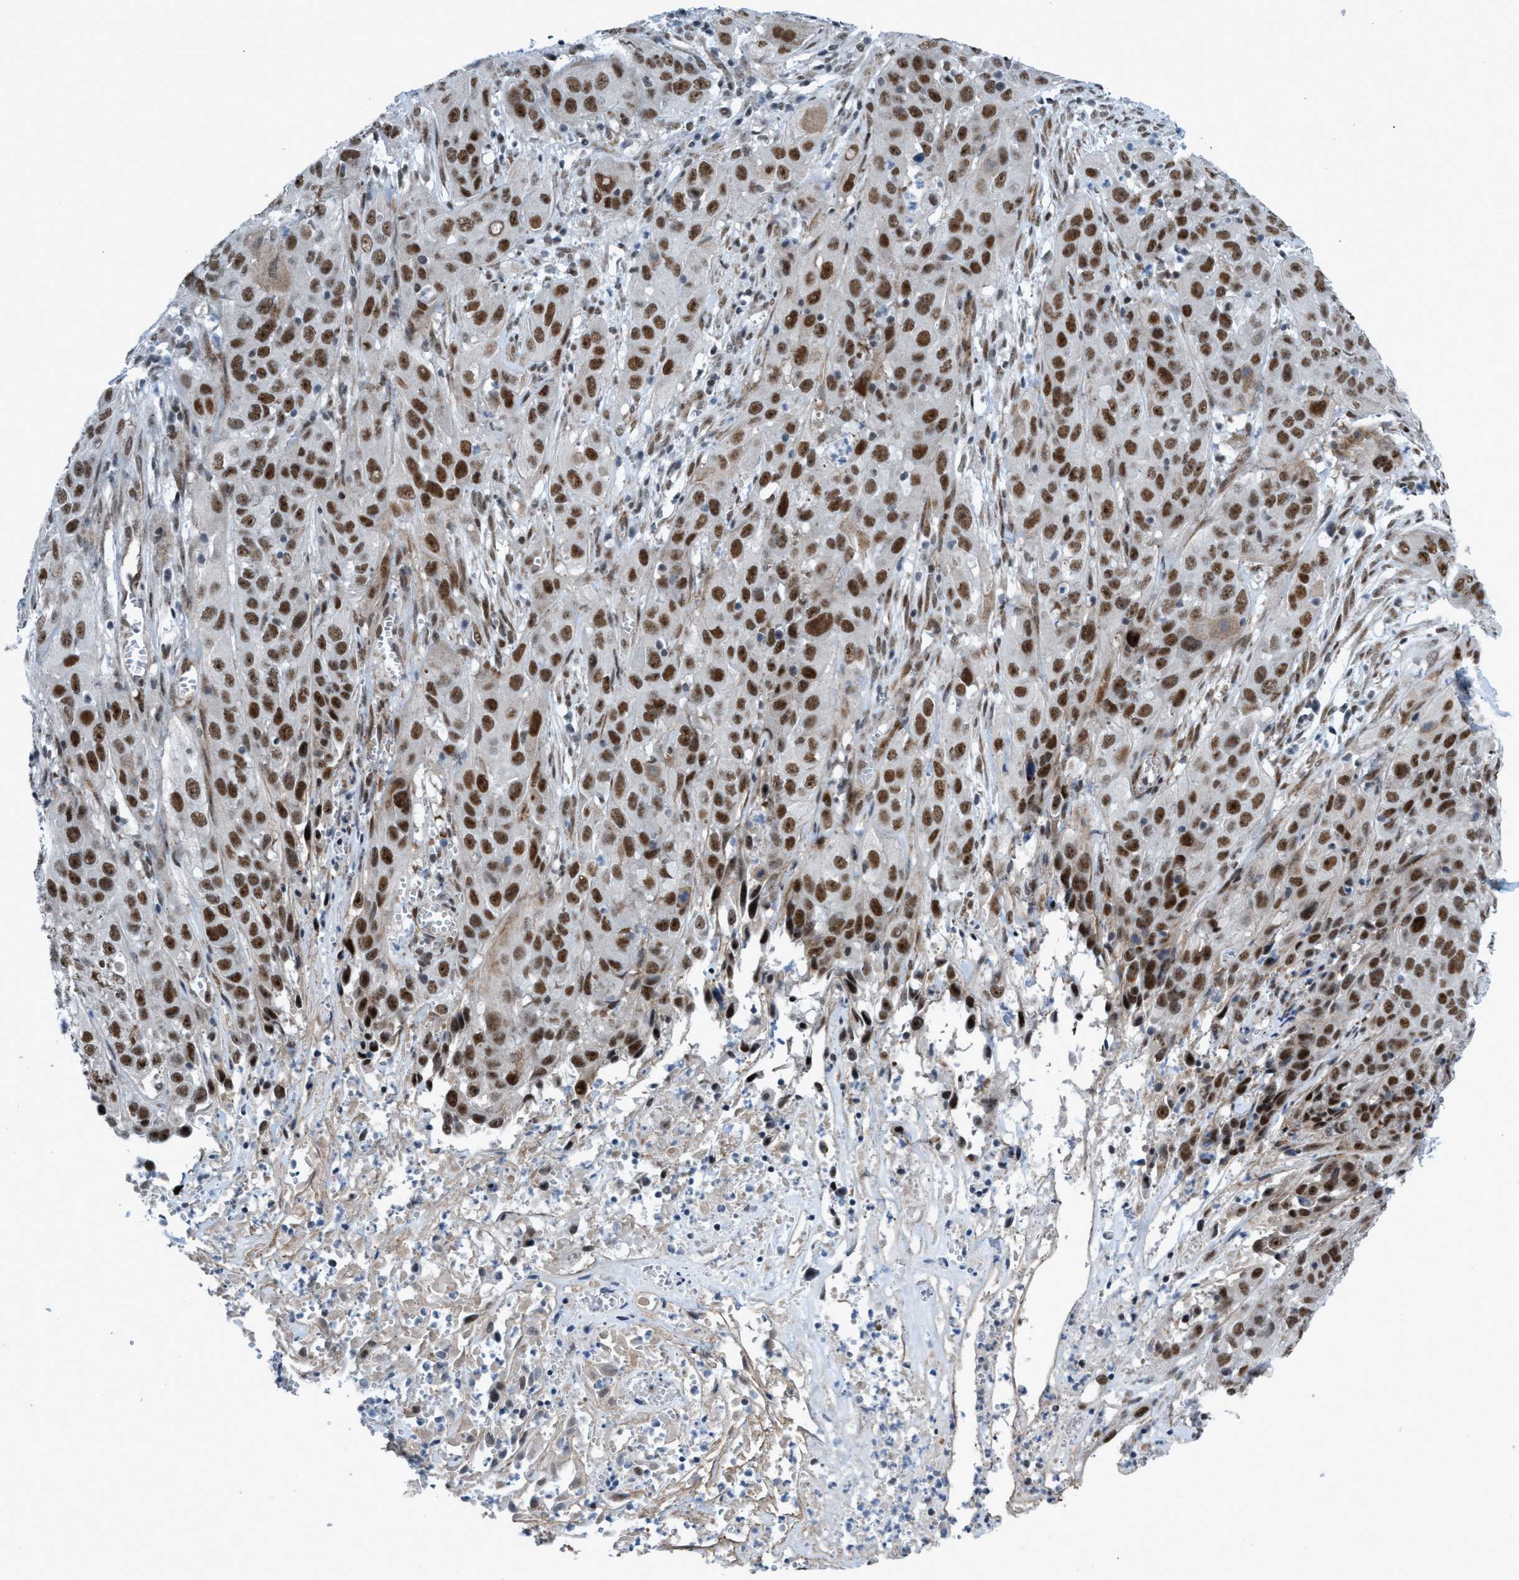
{"staining": {"intensity": "strong", "quantity": ">75%", "location": "nuclear"}, "tissue": "cervical cancer", "cell_type": "Tumor cells", "image_type": "cancer", "snomed": [{"axis": "morphology", "description": "Squamous cell carcinoma, NOS"}, {"axis": "topography", "description": "Cervix"}], "caption": "Human squamous cell carcinoma (cervical) stained with a brown dye exhibits strong nuclear positive expression in about >75% of tumor cells.", "gene": "CWC27", "patient": {"sex": "female", "age": 32}}